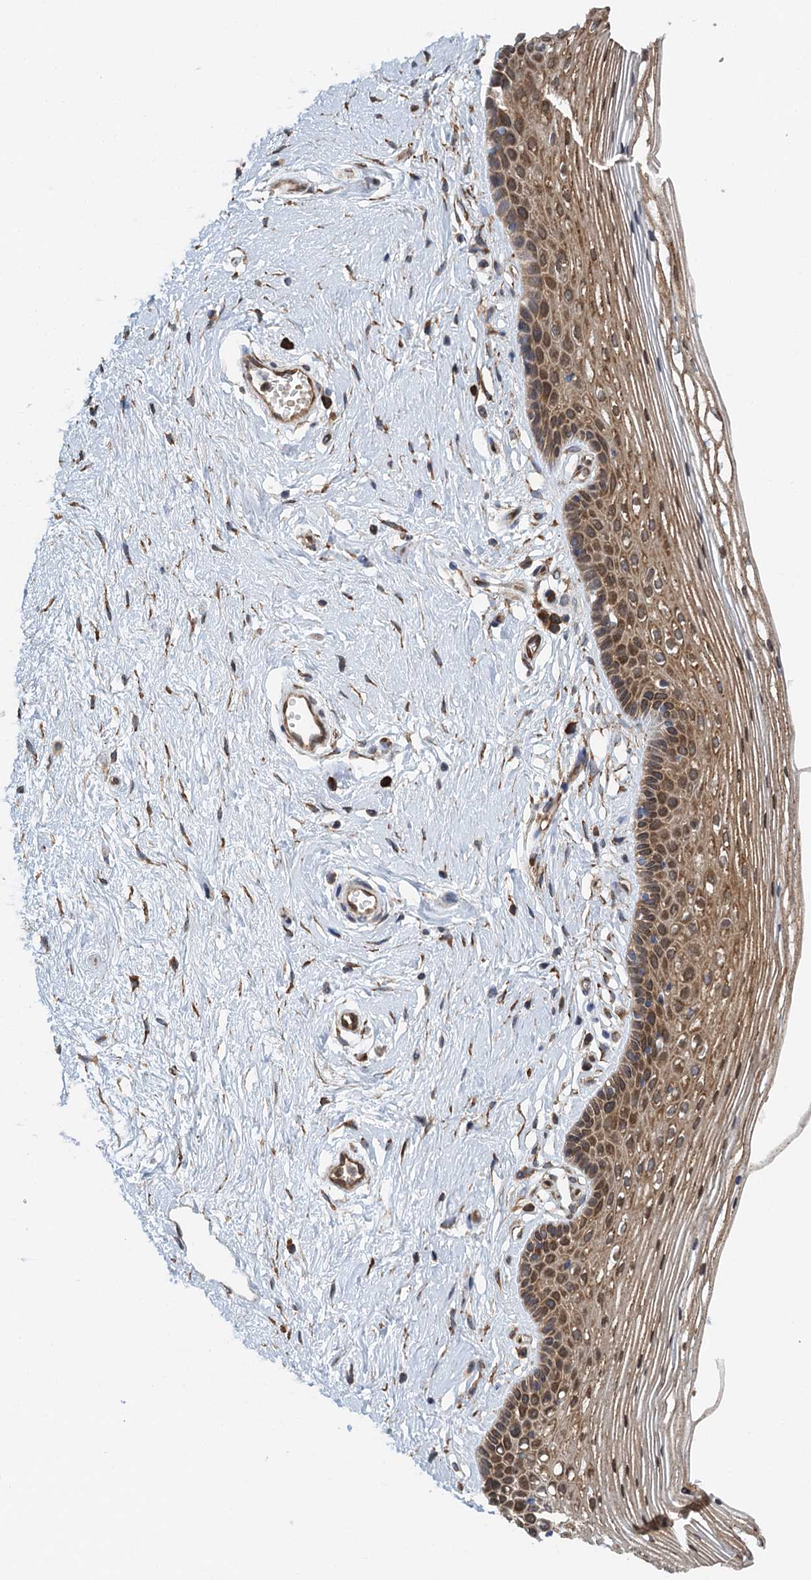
{"staining": {"intensity": "moderate", "quantity": ">75%", "location": "cytoplasmic/membranous,nuclear"}, "tissue": "vagina", "cell_type": "Squamous epithelial cells", "image_type": "normal", "snomed": [{"axis": "morphology", "description": "Normal tissue, NOS"}, {"axis": "topography", "description": "Vagina"}], "caption": "Immunohistochemistry histopathology image of benign human vagina stained for a protein (brown), which shows medium levels of moderate cytoplasmic/membranous,nuclear staining in about >75% of squamous epithelial cells.", "gene": "MDM1", "patient": {"sex": "female", "age": 46}}